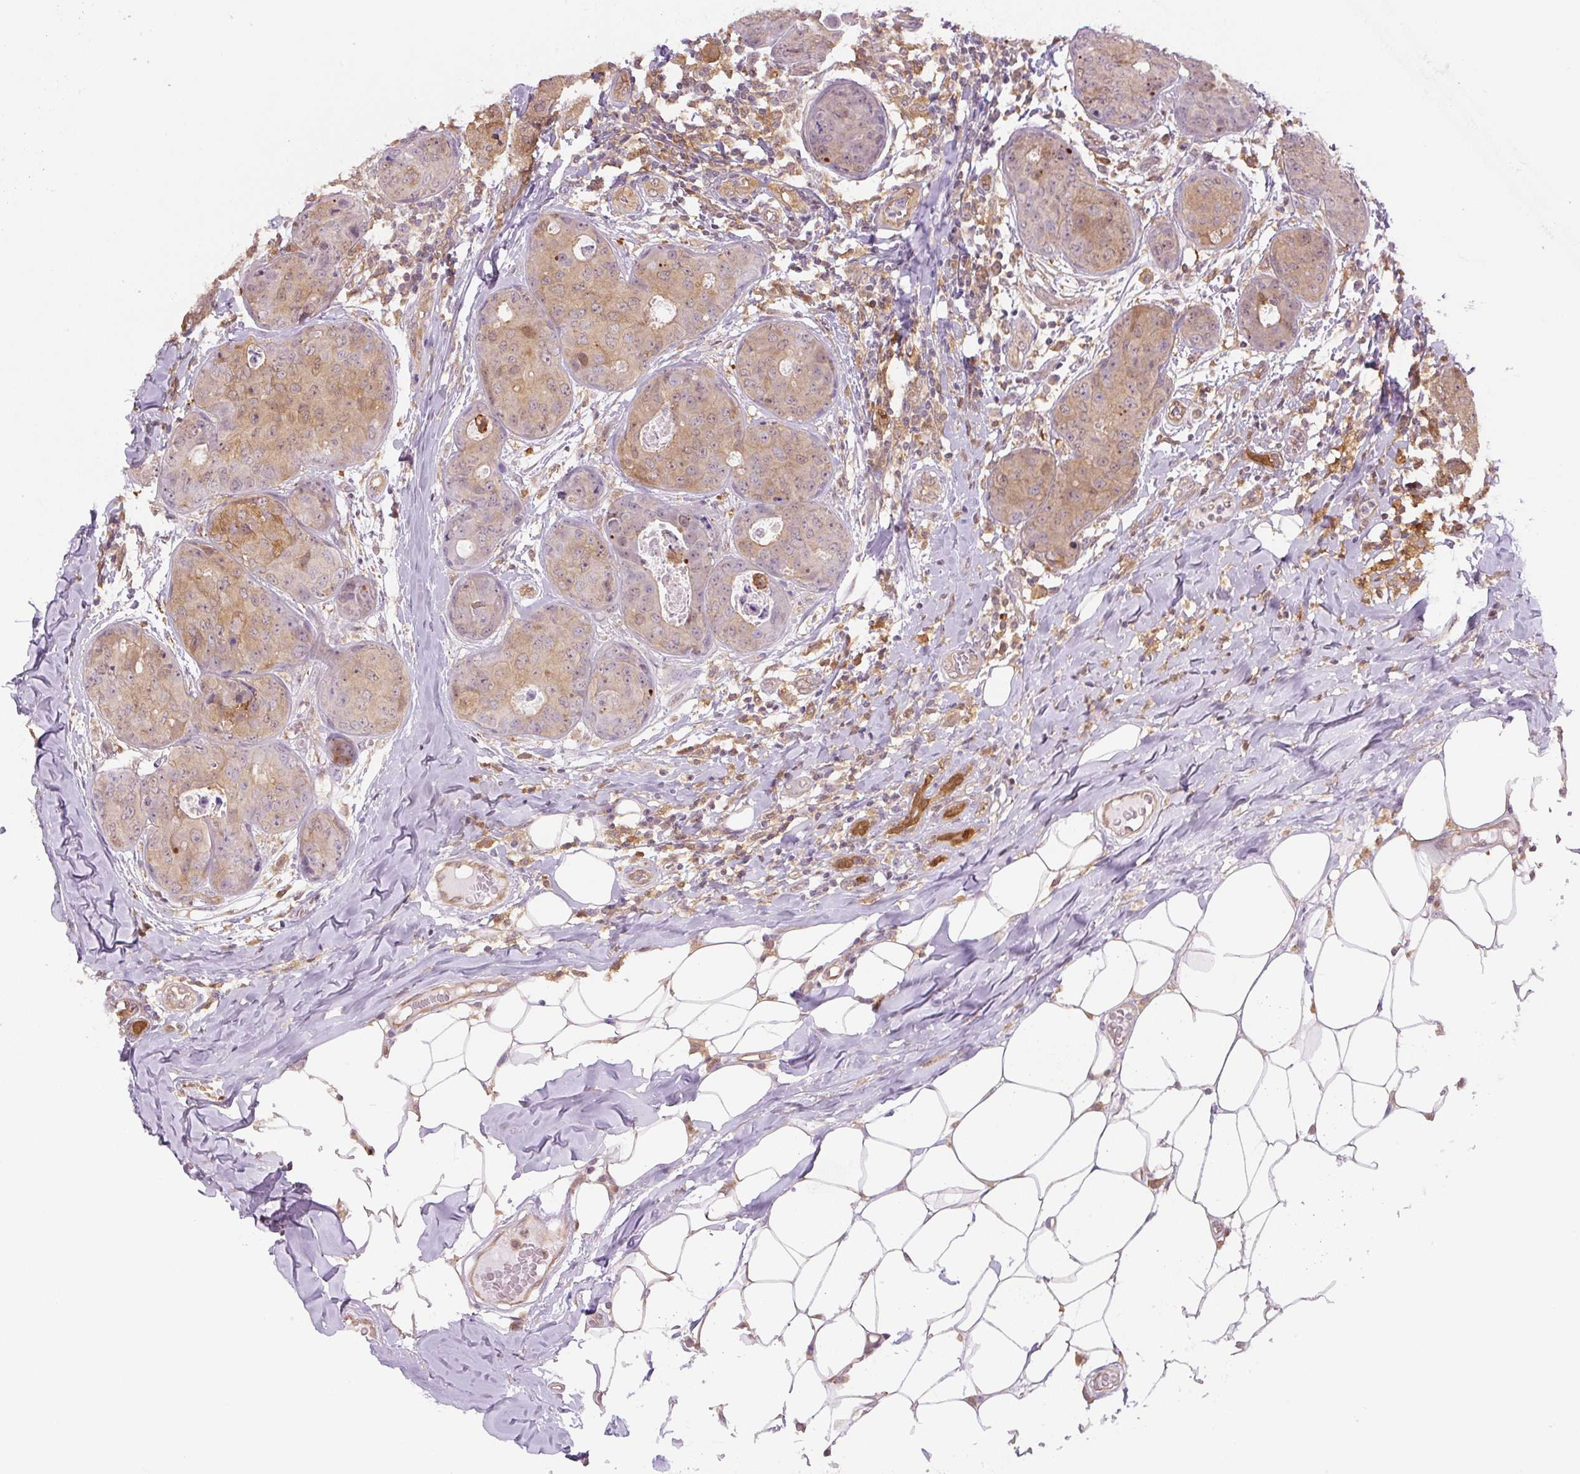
{"staining": {"intensity": "moderate", "quantity": "25%-75%", "location": "cytoplasmic/membranous"}, "tissue": "breast cancer", "cell_type": "Tumor cells", "image_type": "cancer", "snomed": [{"axis": "morphology", "description": "Duct carcinoma"}, {"axis": "topography", "description": "Breast"}], "caption": "Immunohistochemical staining of intraductal carcinoma (breast) reveals moderate cytoplasmic/membranous protein staining in approximately 25%-75% of tumor cells.", "gene": "SPSB2", "patient": {"sex": "female", "age": 43}}